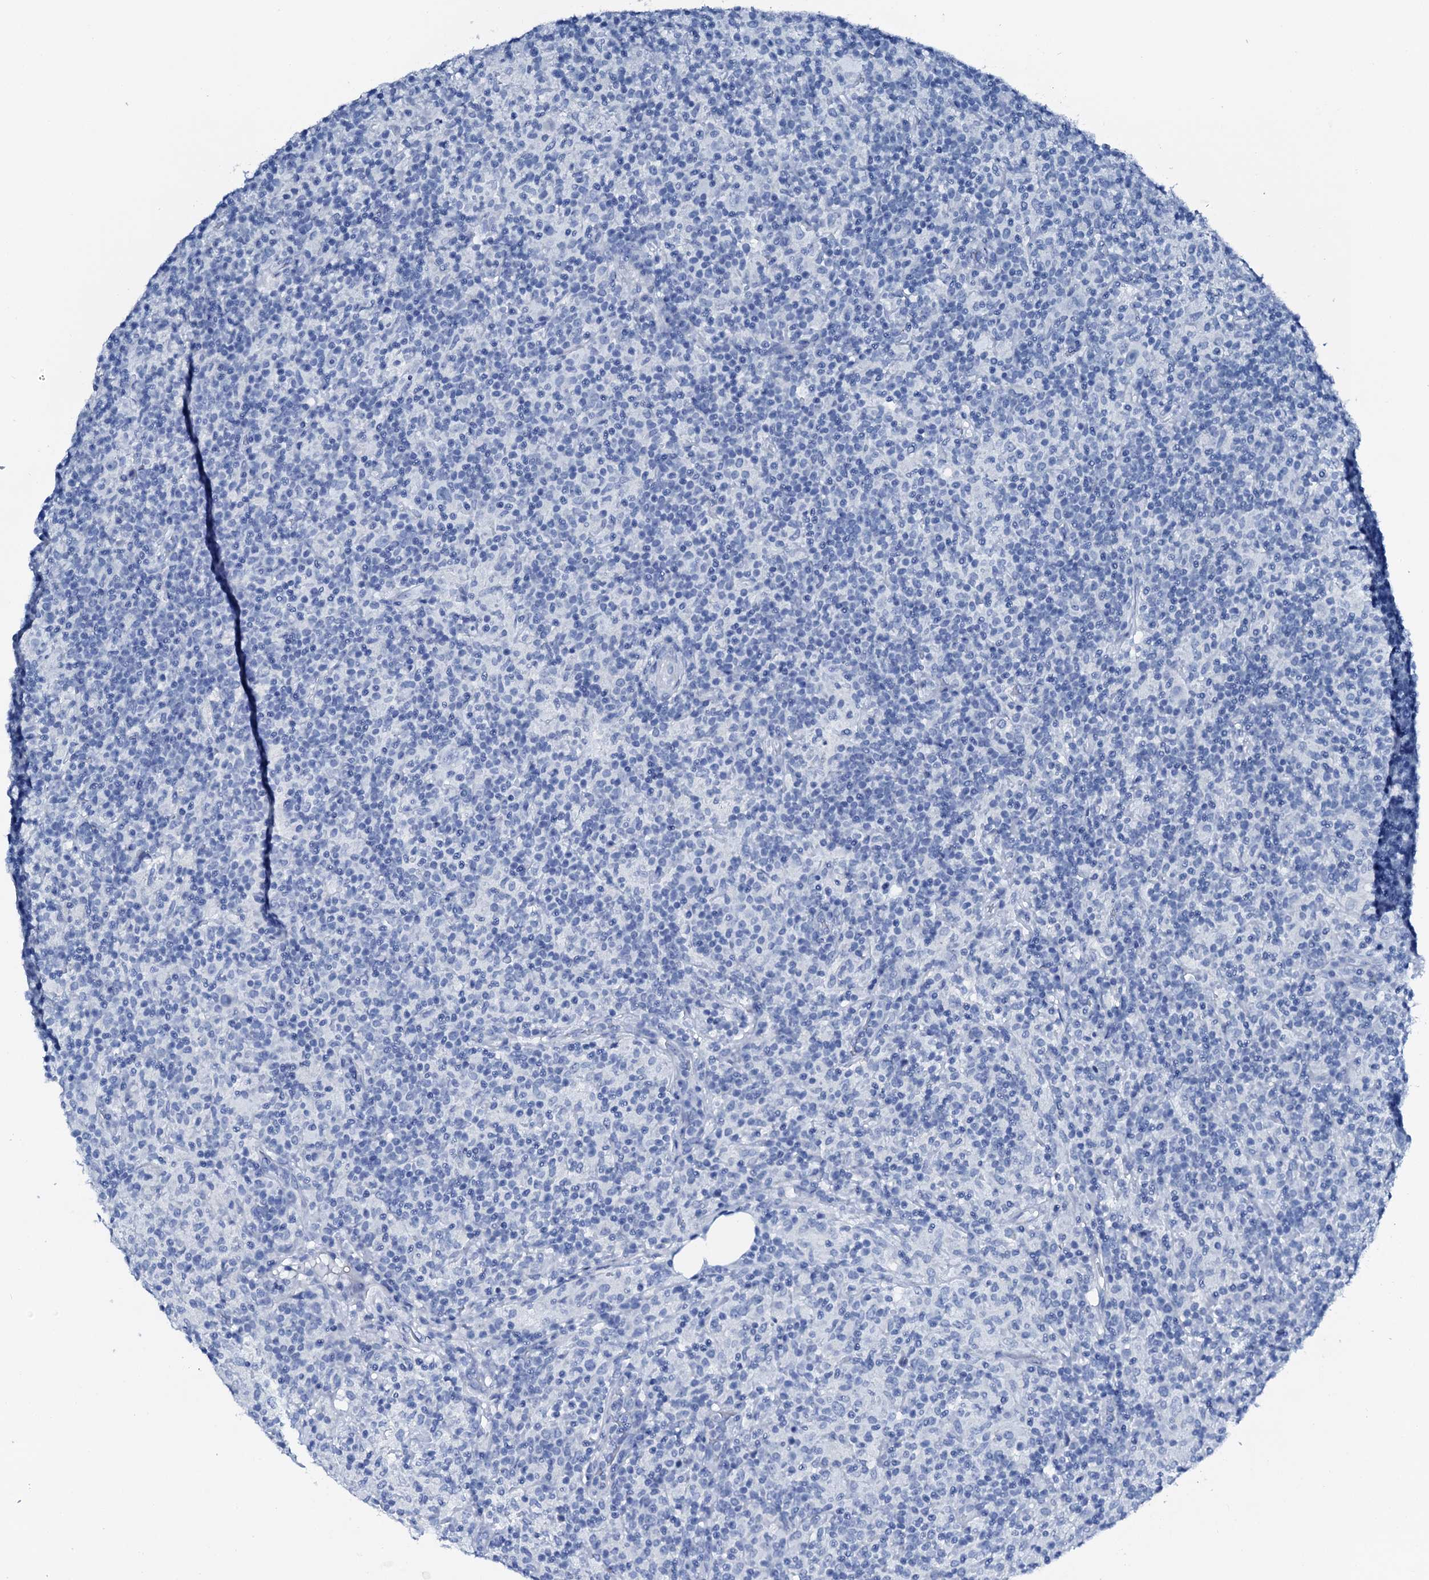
{"staining": {"intensity": "negative", "quantity": "none", "location": "none"}, "tissue": "lymphoma", "cell_type": "Tumor cells", "image_type": "cancer", "snomed": [{"axis": "morphology", "description": "Hodgkin's disease, NOS"}, {"axis": "topography", "description": "Lymph node"}], "caption": "Immunohistochemistry histopathology image of lymphoma stained for a protein (brown), which exhibits no positivity in tumor cells.", "gene": "PTH", "patient": {"sex": "male", "age": 70}}